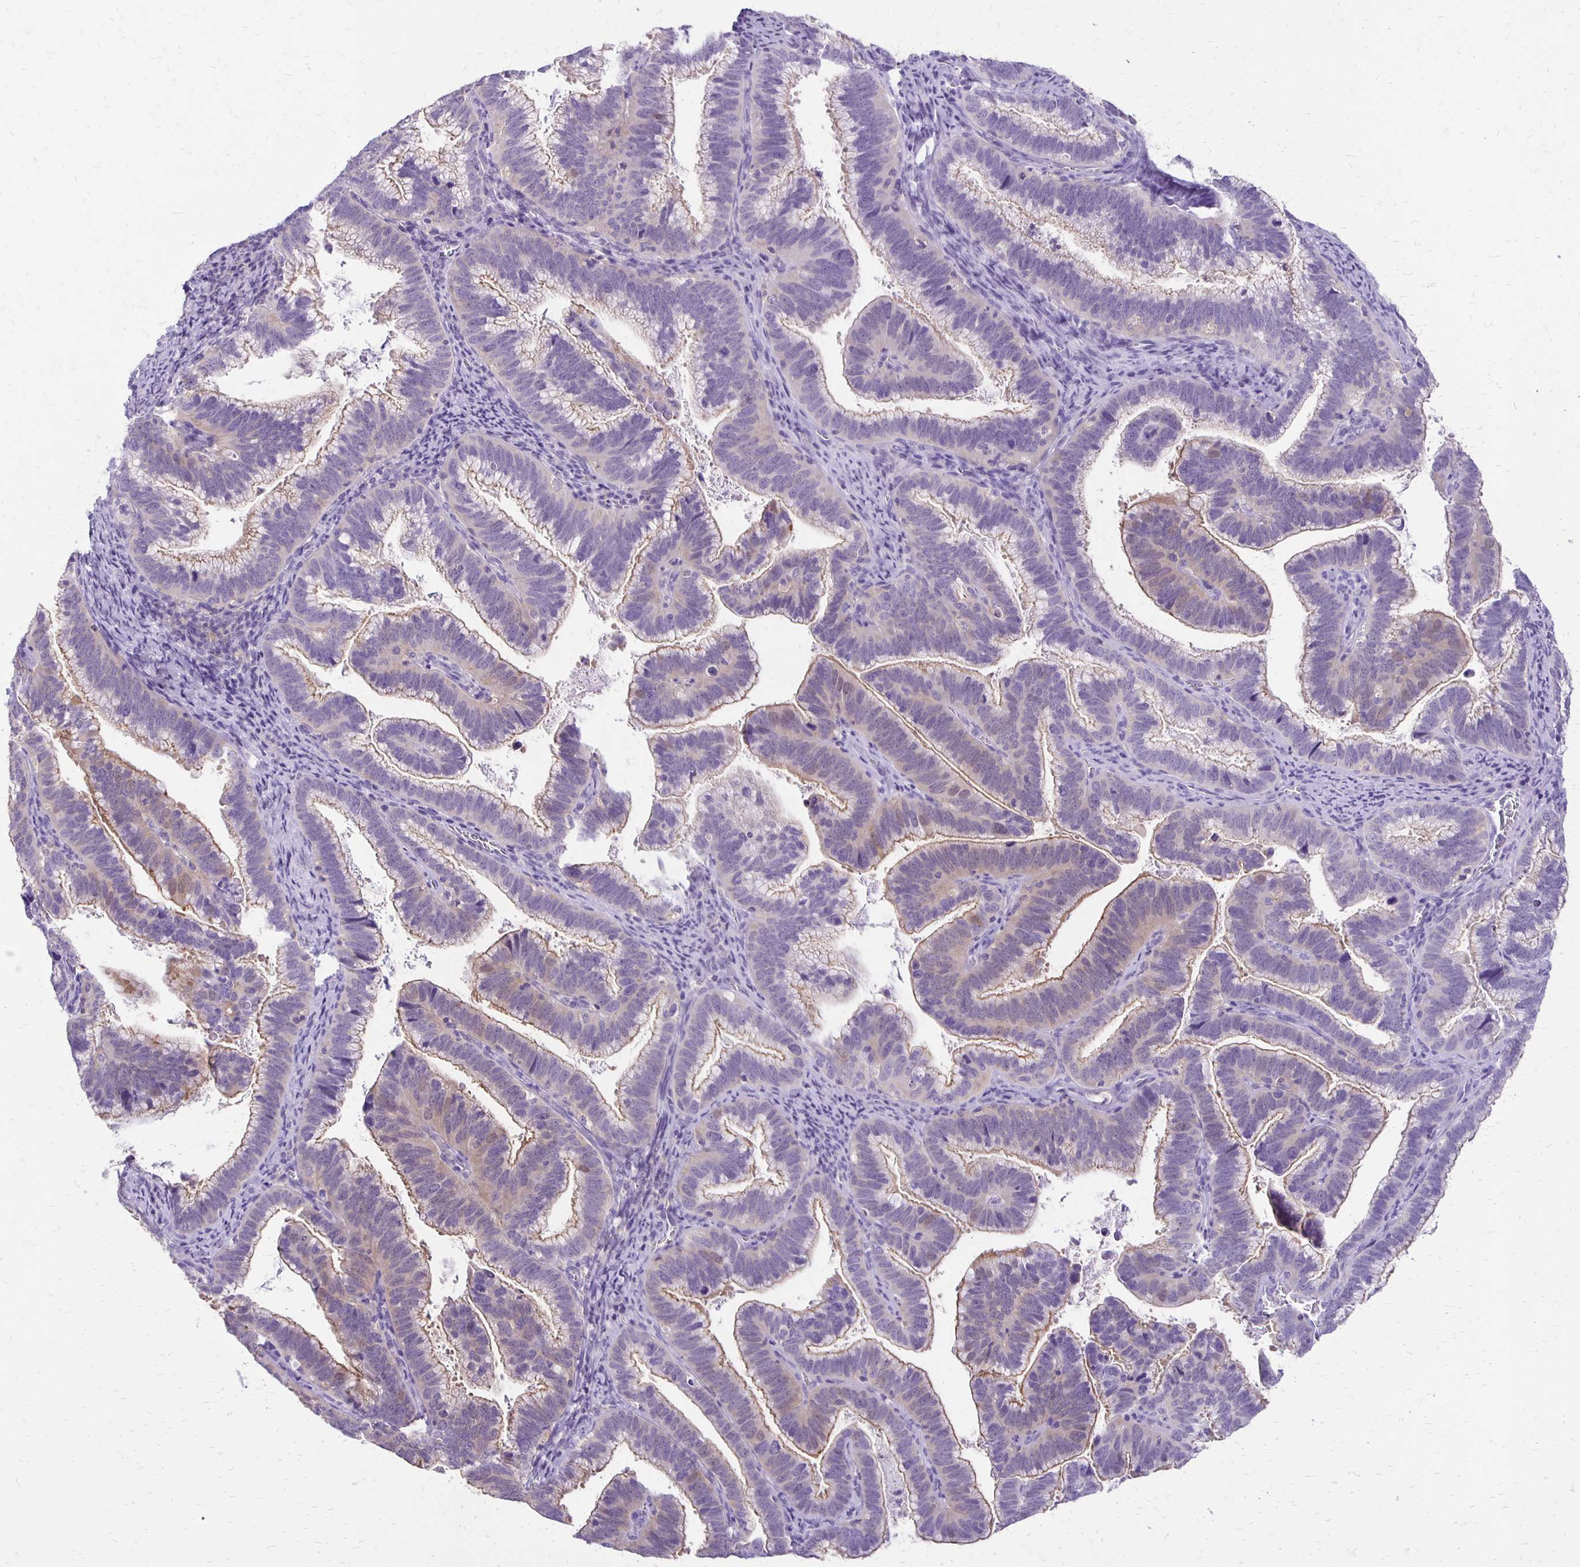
{"staining": {"intensity": "moderate", "quantity": "<25%", "location": "cytoplasmic/membranous"}, "tissue": "cervical cancer", "cell_type": "Tumor cells", "image_type": "cancer", "snomed": [{"axis": "morphology", "description": "Adenocarcinoma, NOS"}, {"axis": "topography", "description": "Cervix"}], "caption": "The histopathology image reveals a brown stain indicating the presence of a protein in the cytoplasmic/membranous of tumor cells in adenocarcinoma (cervical).", "gene": "ANKRD45", "patient": {"sex": "female", "age": 61}}